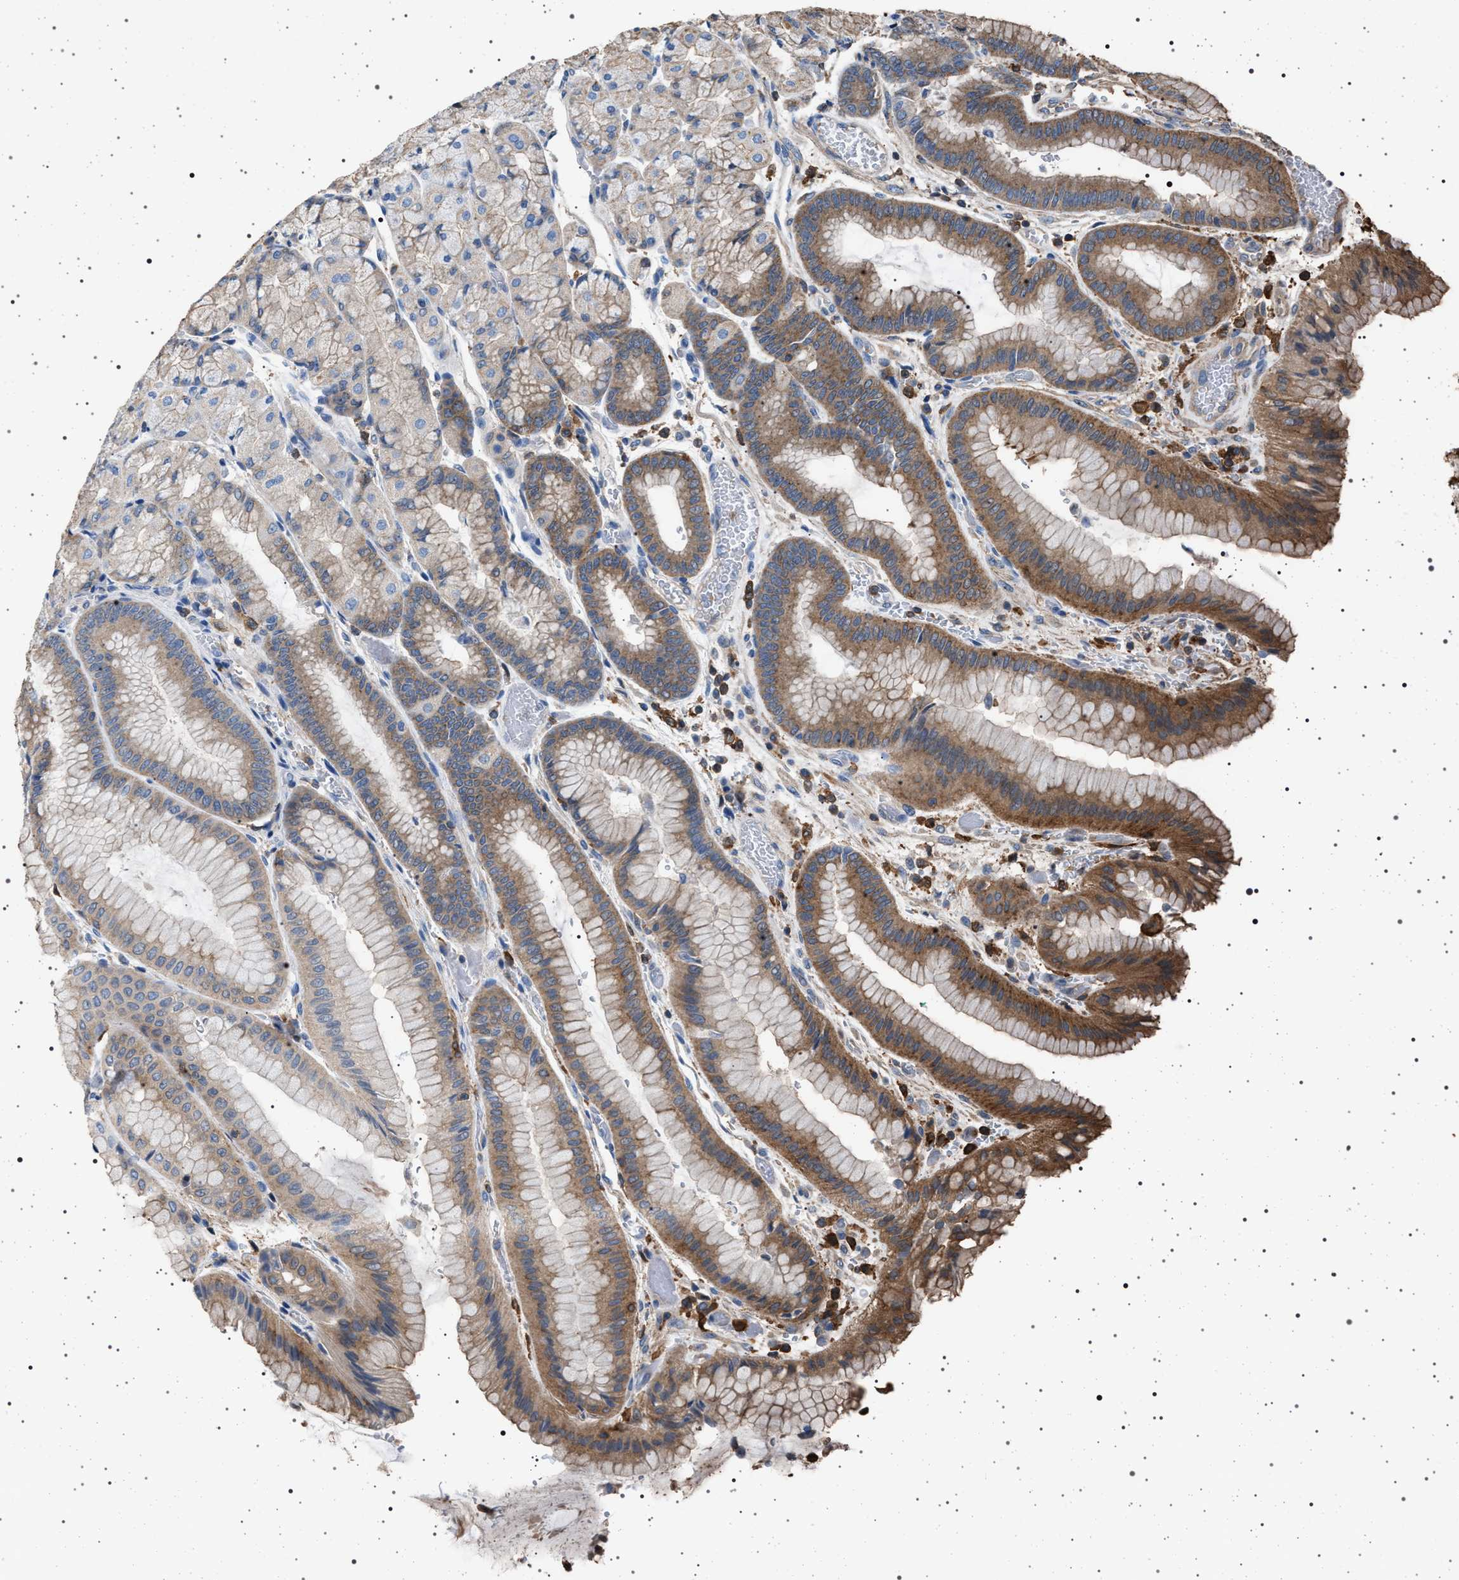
{"staining": {"intensity": "moderate", "quantity": "25%-75%", "location": "cytoplasmic/membranous"}, "tissue": "stomach", "cell_type": "Glandular cells", "image_type": "normal", "snomed": [{"axis": "morphology", "description": "Normal tissue, NOS"}, {"axis": "morphology", "description": "Carcinoid, malignant, NOS"}, {"axis": "topography", "description": "Stomach, upper"}], "caption": "This histopathology image displays immunohistochemistry staining of benign human stomach, with medium moderate cytoplasmic/membranous staining in about 25%-75% of glandular cells.", "gene": "SMAP2", "patient": {"sex": "male", "age": 39}}